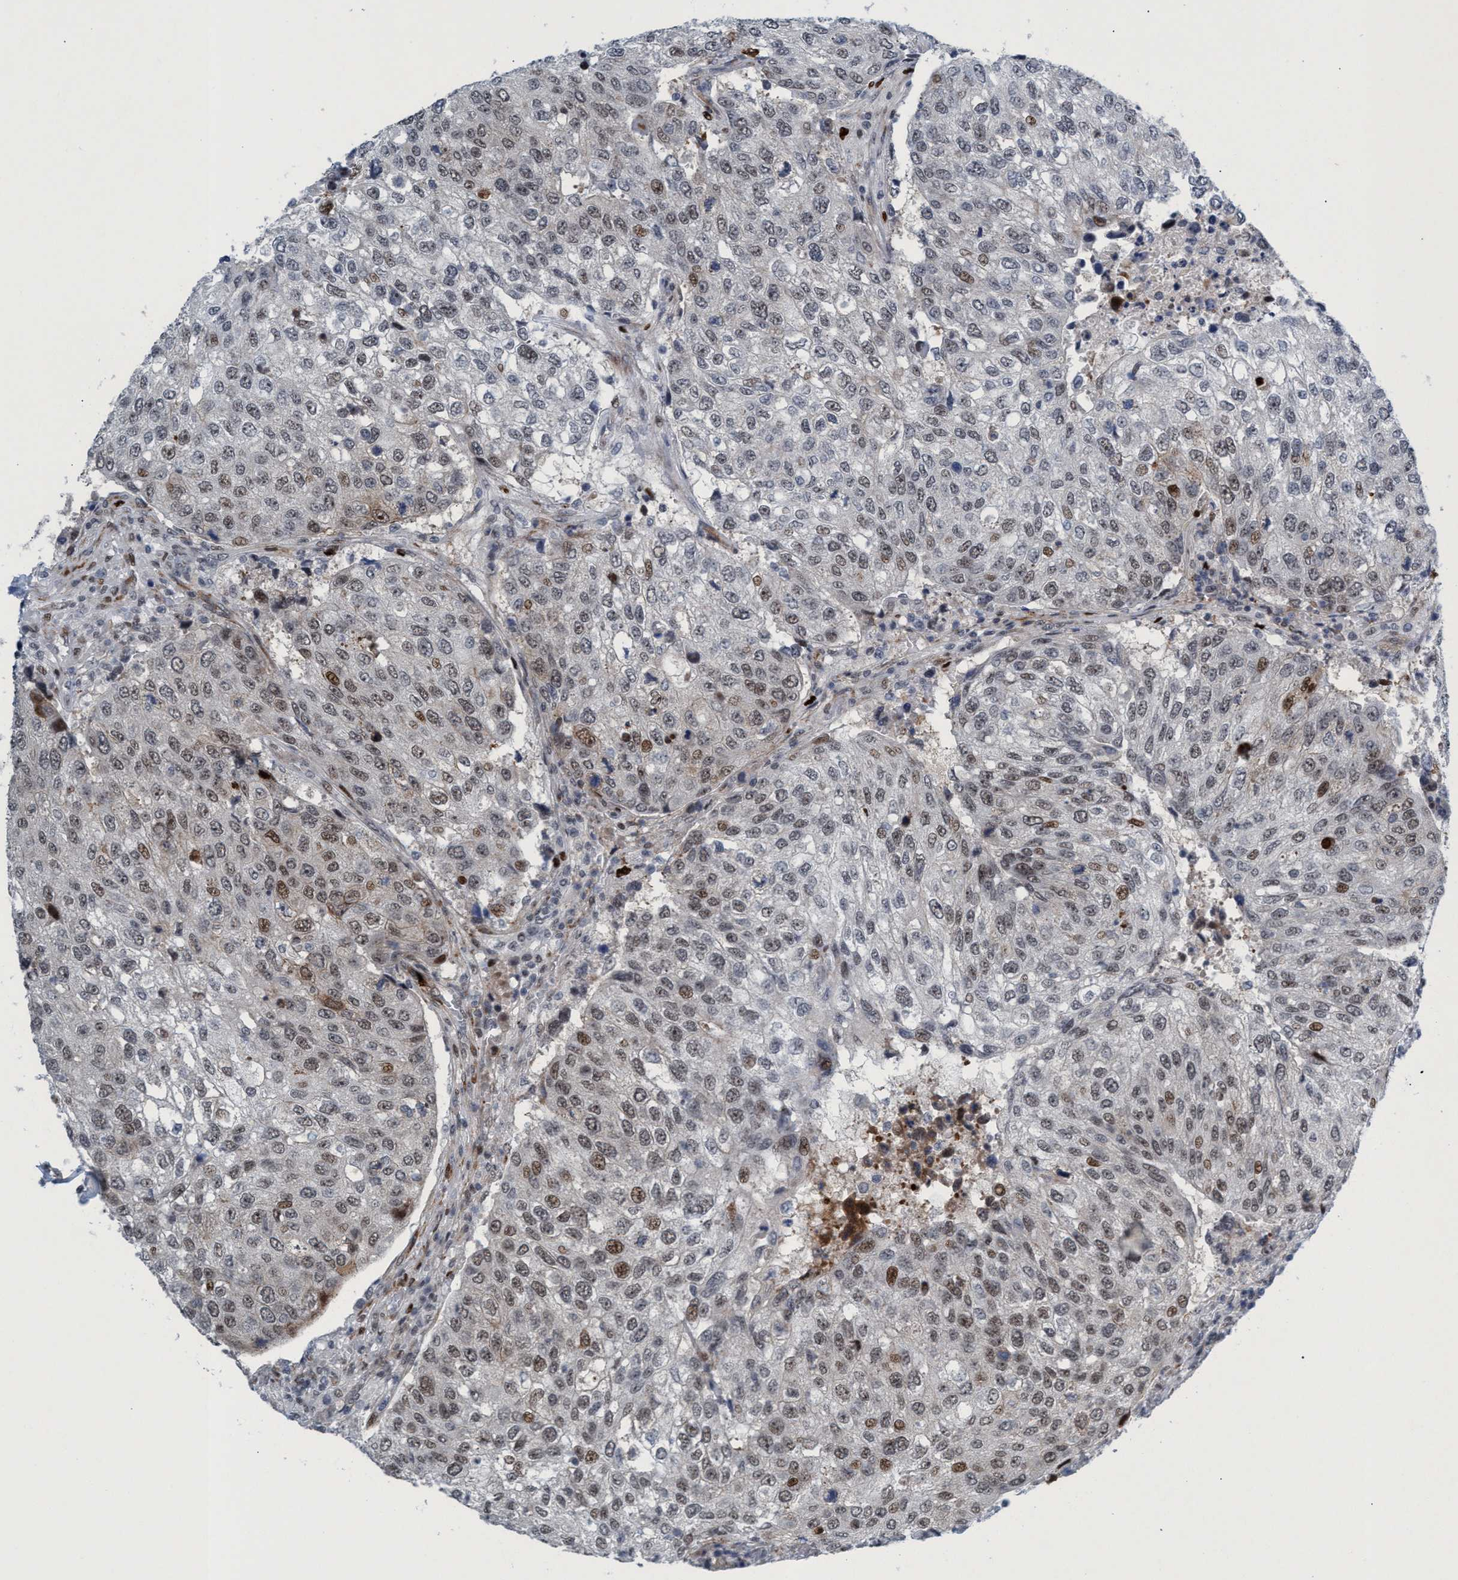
{"staining": {"intensity": "weak", "quantity": "25%-75%", "location": "nuclear"}, "tissue": "urothelial cancer", "cell_type": "Tumor cells", "image_type": "cancer", "snomed": [{"axis": "morphology", "description": "Urothelial carcinoma, High grade"}, {"axis": "topography", "description": "Lymph node"}, {"axis": "topography", "description": "Urinary bladder"}], "caption": "Protein staining of urothelial carcinoma (high-grade) tissue exhibits weak nuclear positivity in about 25%-75% of tumor cells.", "gene": "CWC27", "patient": {"sex": "male", "age": 51}}